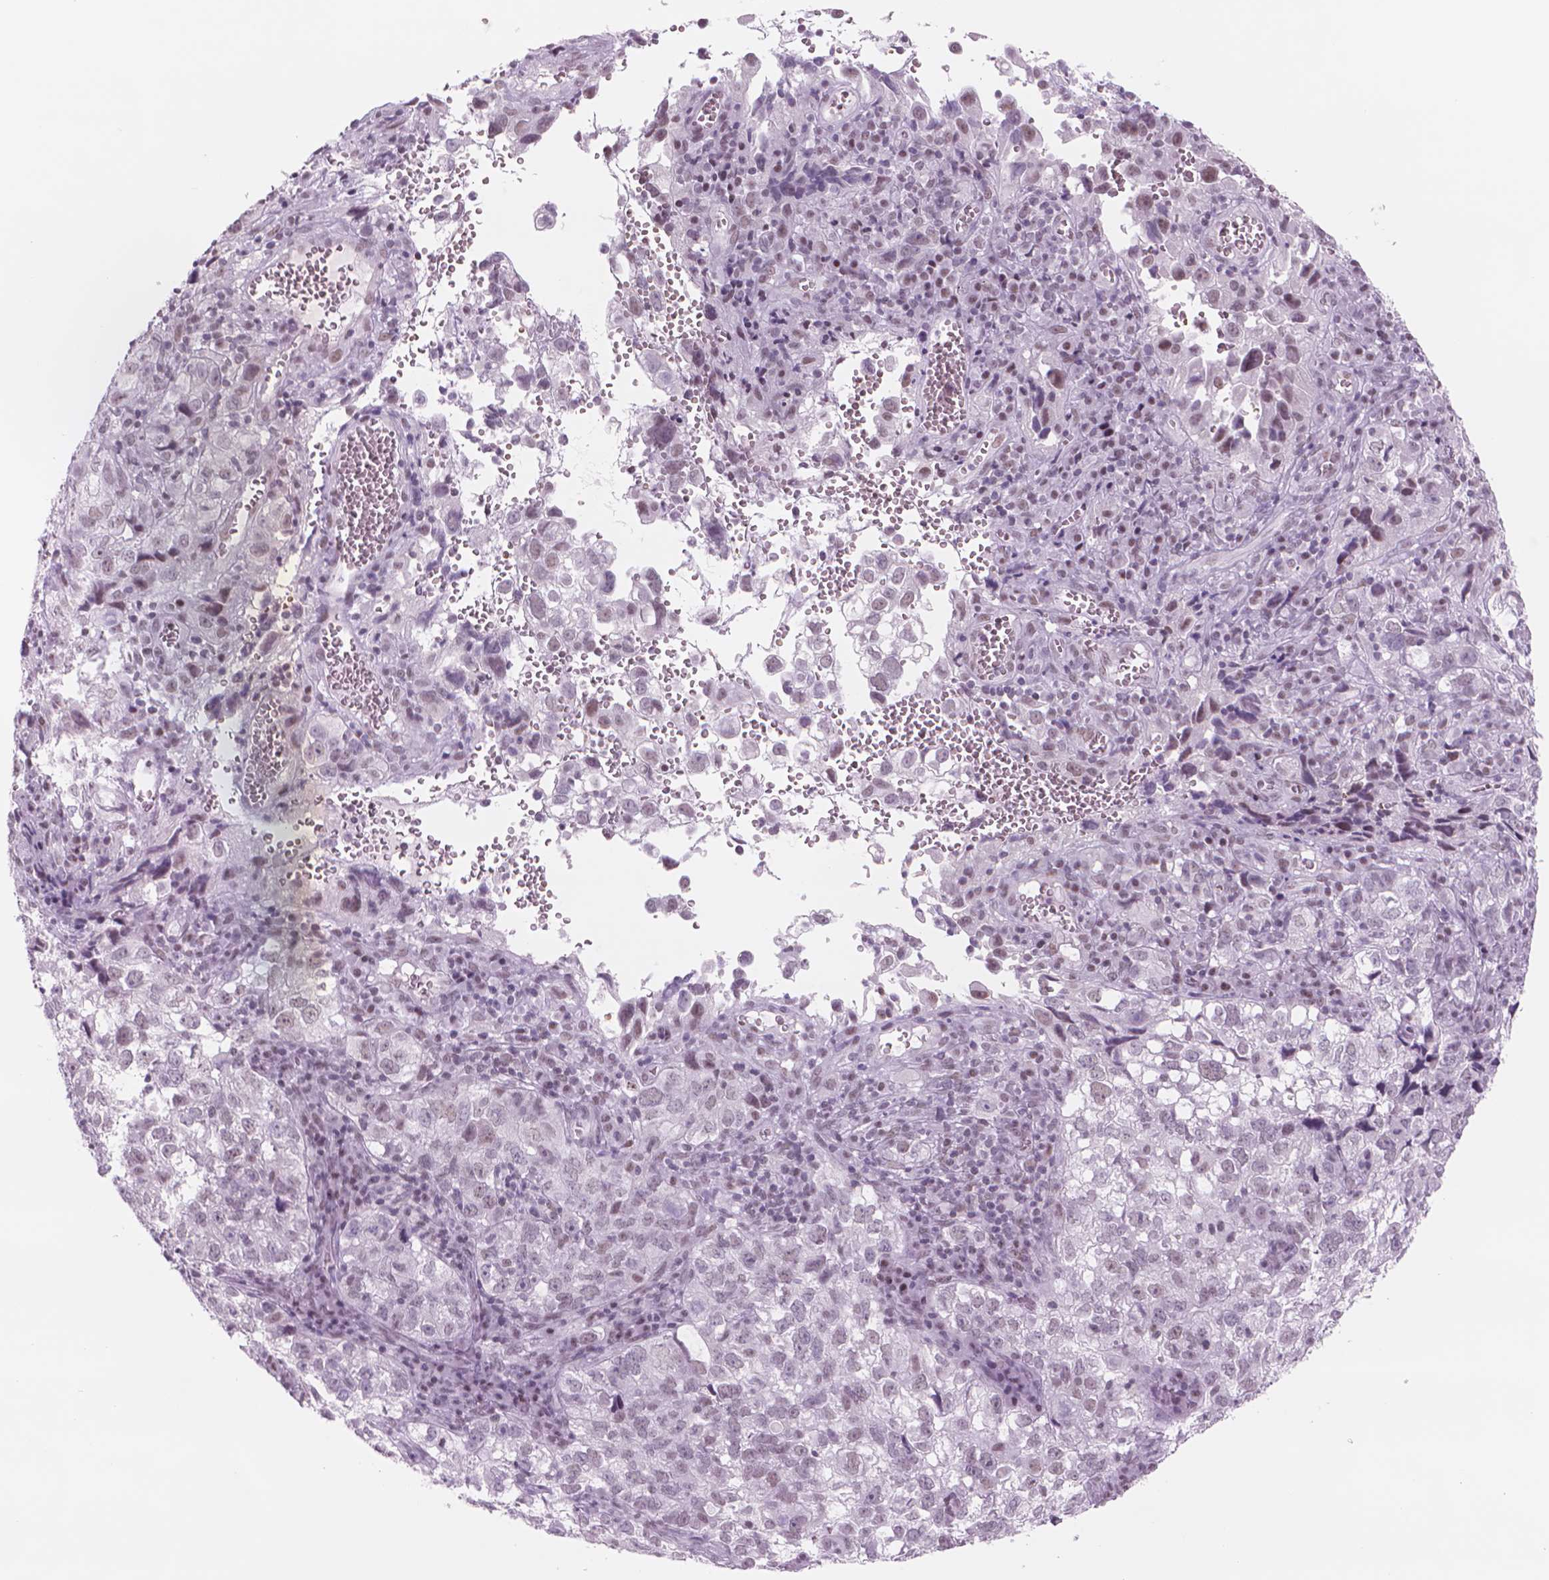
{"staining": {"intensity": "weak", "quantity": "<25%", "location": "nuclear"}, "tissue": "cervical cancer", "cell_type": "Tumor cells", "image_type": "cancer", "snomed": [{"axis": "morphology", "description": "Squamous cell carcinoma, NOS"}, {"axis": "topography", "description": "Cervix"}], "caption": "High power microscopy image of an immunohistochemistry histopathology image of cervical cancer, revealing no significant expression in tumor cells.", "gene": "POLR3D", "patient": {"sex": "female", "age": 55}}